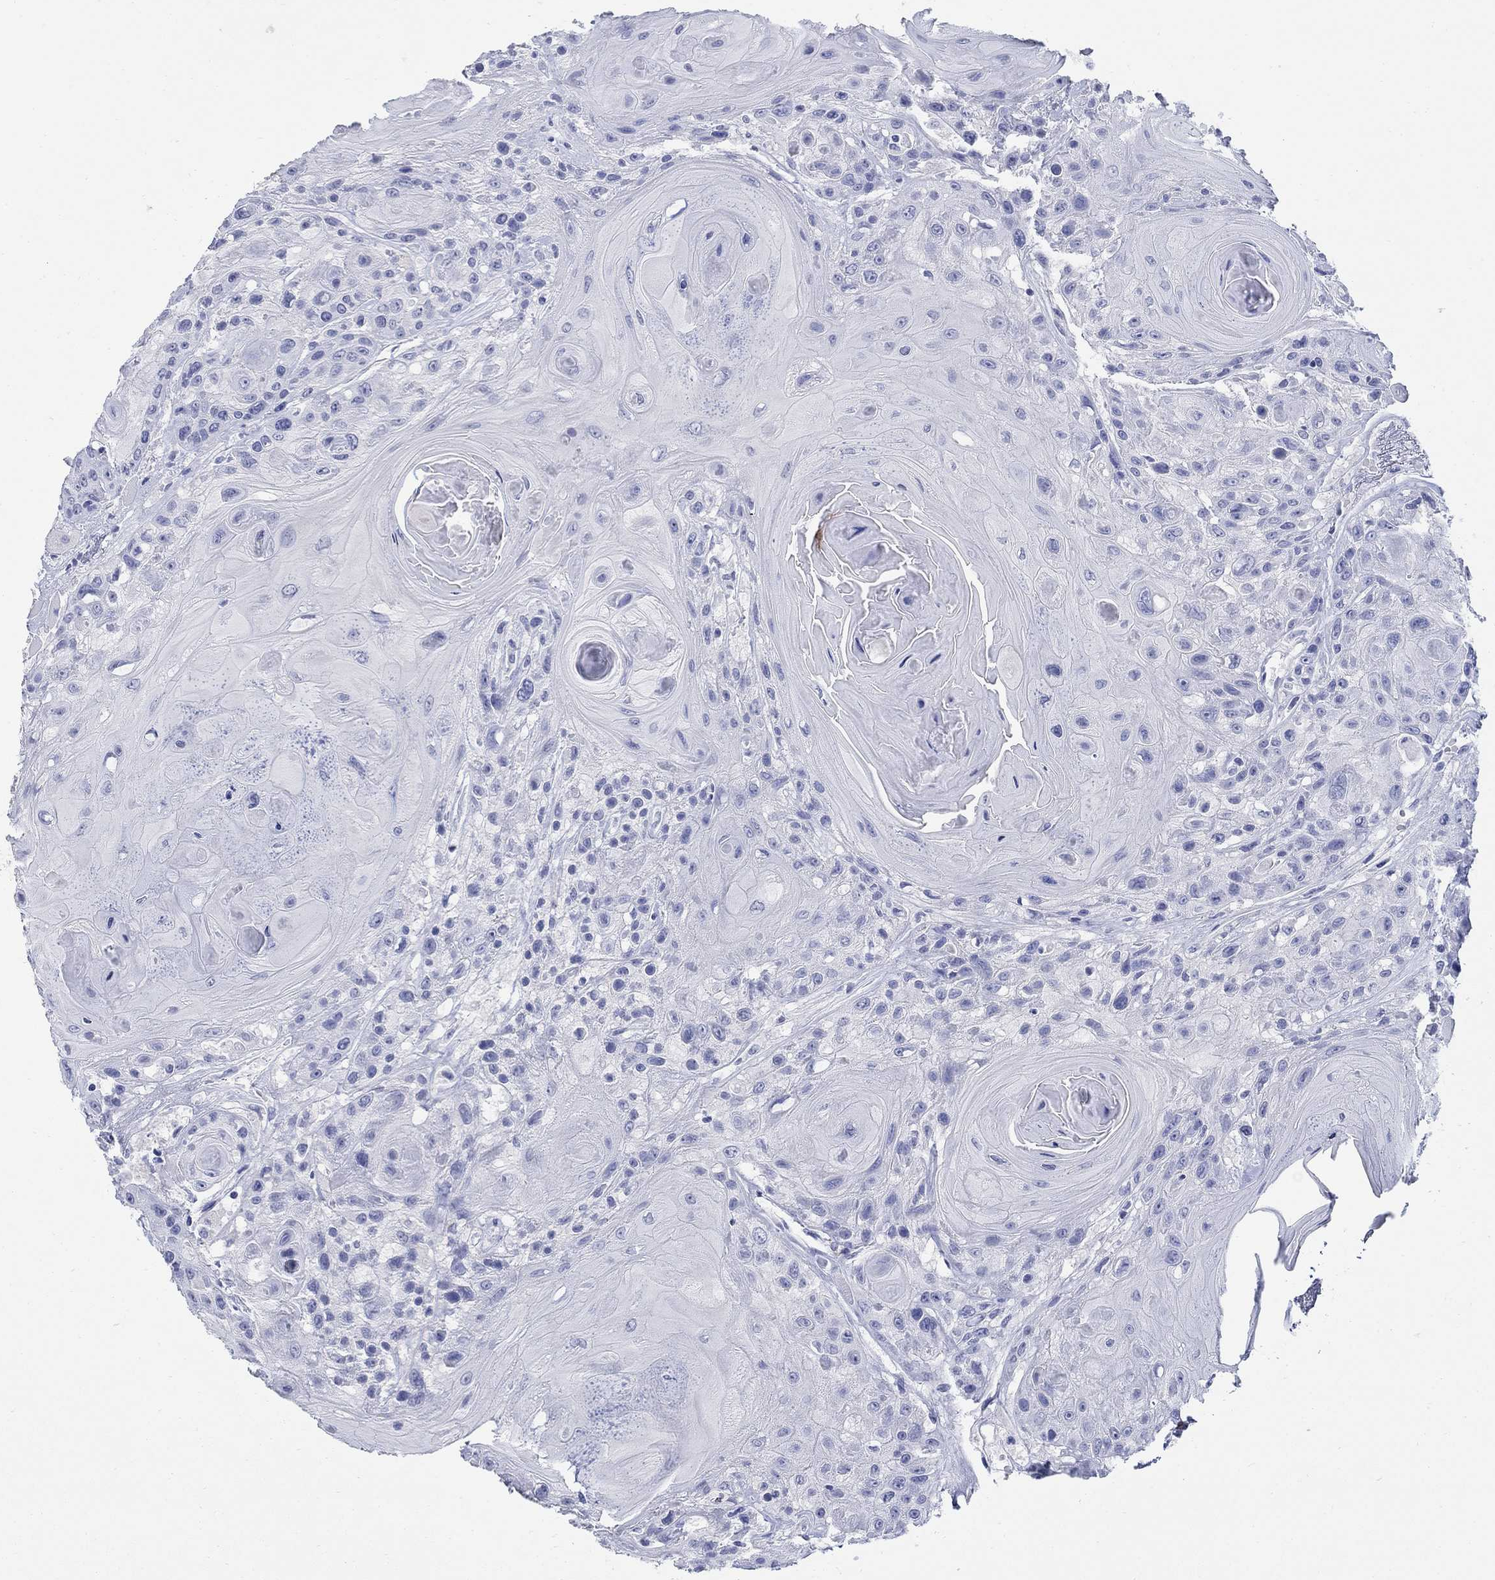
{"staining": {"intensity": "negative", "quantity": "none", "location": "none"}, "tissue": "head and neck cancer", "cell_type": "Tumor cells", "image_type": "cancer", "snomed": [{"axis": "morphology", "description": "Squamous cell carcinoma, NOS"}, {"axis": "topography", "description": "Head-Neck"}], "caption": "Head and neck cancer (squamous cell carcinoma) was stained to show a protein in brown. There is no significant expression in tumor cells.", "gene": "AKR1C2", "patient": {"sex": "female", "age": 59}}